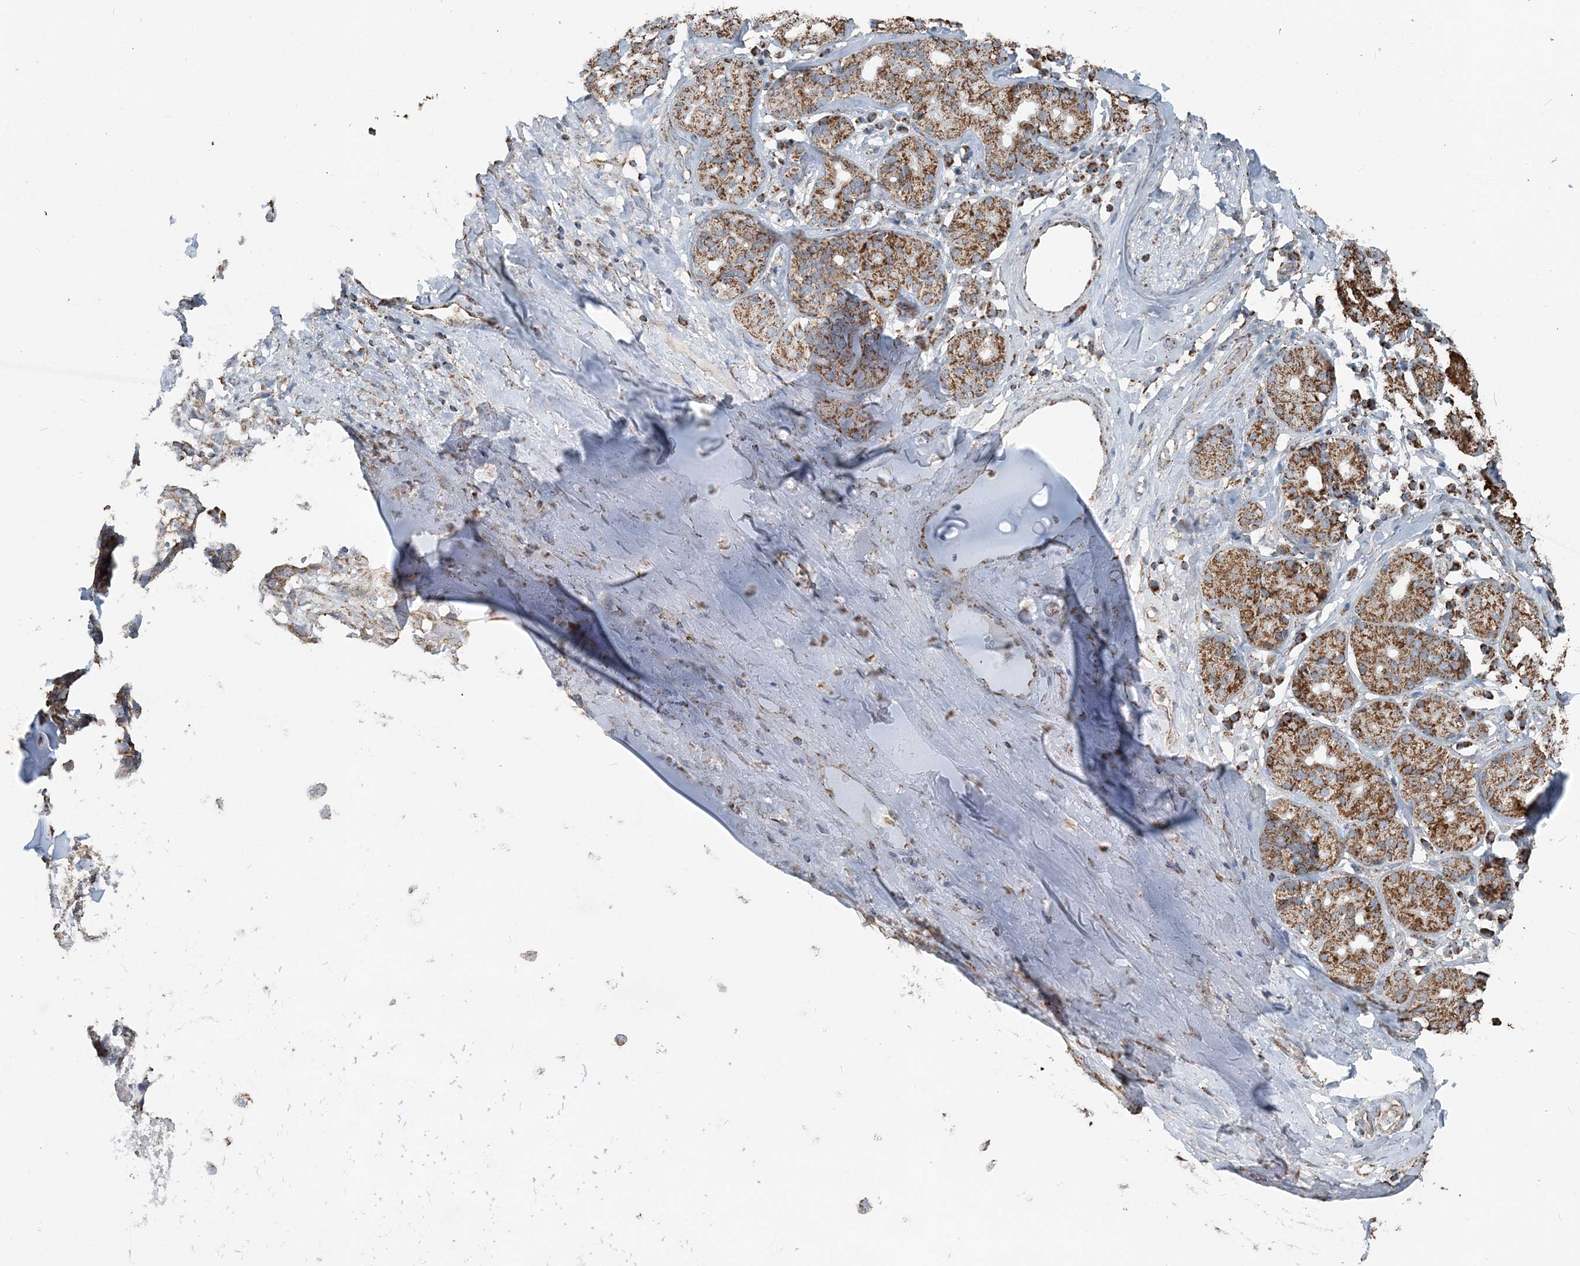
{"staining": {"intensity": "weak", "quantity": ">75%", "location": "cytoplasmic/membranous"}, "tissue": "adipose tissue", "cell_type": "Adipocytes", "image_type": "normal", "snomed": [{"axis": "morphology", "description": "Normal tissue, NOS"}, {"axis": "morphology", "description": "Basal cell carcinoma"}, {"axis": "topography", "description": "Cartilage tissue"}, {"axis": "topography", "description": "Nasopharynx"}, {"axis": "topography", "description": "Oral tissue"}], "caption": "About >75% of adipocytes in unremarkable human adipose tissue display weak cytoplasmic/membranous protein staining as visualized by brown immunohistochemical staining.", "gene": "SUCLG1", "patient": {"sex": "female", "age": 77}}